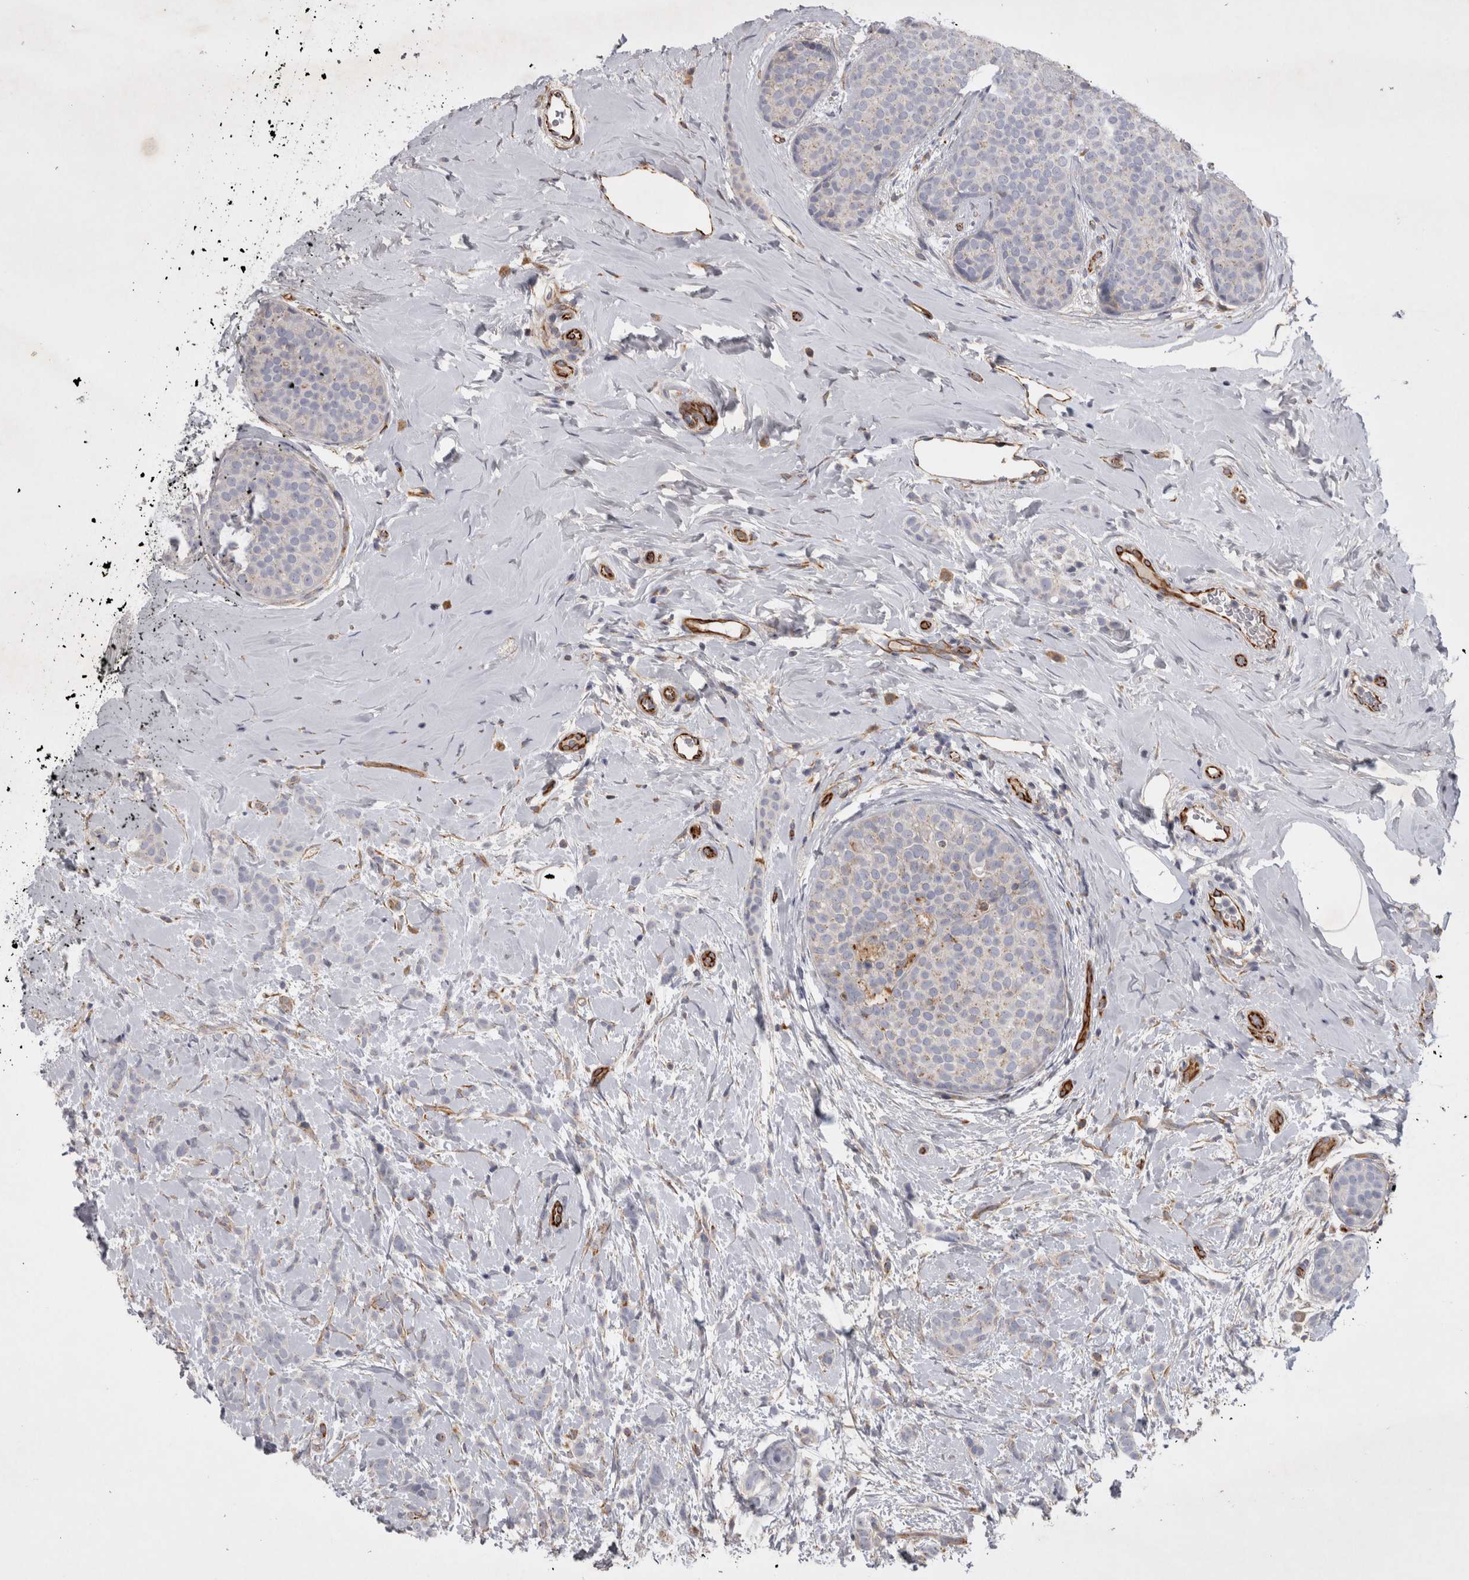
{"staining": {"intensity": "negative", "quantity": "none", "location": "none"}, "tissue": "breast cancer", "cell_type": "Tumor cells", "image_type": "cancer", "snomed": [{"axis": "morphology", "description": "Lobular carcinoma, in situ"}, {"axis": "morphology", "description": "Lobular carcinoma"}, {"axis": "topography", "description": "Breast"}], "caption": "This is an immunohistochemistry image of breast lobular carcinoma. There is no positivity in tumor cells.", "gene": "STRADB", "patient": {"sex": "female", "age": 41}}